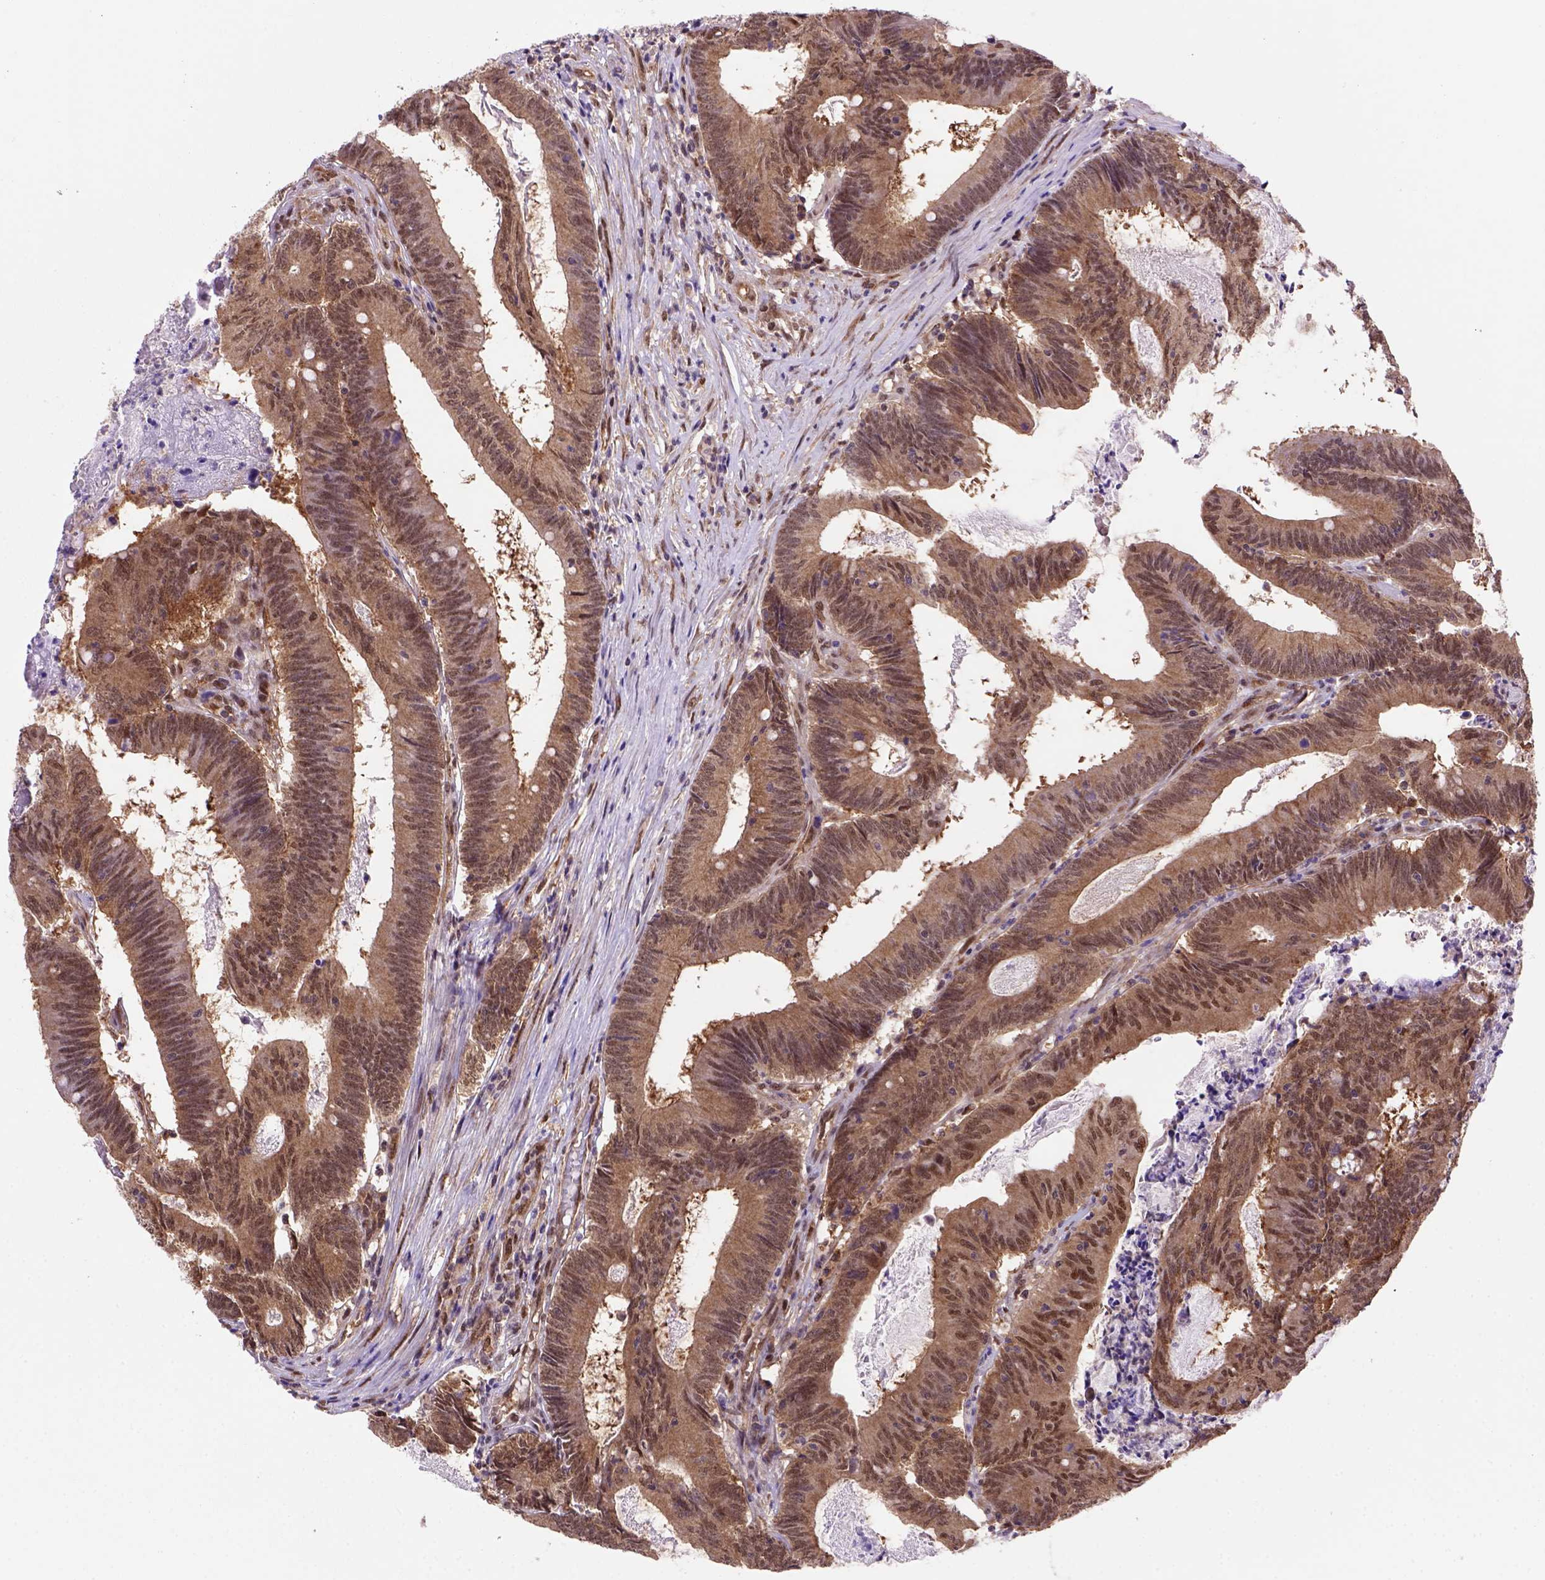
{"staining": {"intensity": "moderate", "quantity": ">75%", "location": "cytoplasmic/membranous,nuclear"}, "tissue": "colorectal cancer", "cell_type": "Tumor cells", "image_type": "cancer", "snomed": [{"axis": "morphology", "description": "Adenocarcinoma, NOS"}, {"axis": "topography", "description": "Colon"}], "caption": "Tumor cells display medium levels of moderate cytoplasmic/membranous and nuclear staining in about >75% of cells in human colorectal adenocarcinoma. Immunohistochemistry (ihc) stains the protein of interest in brown and the nuclei are stained blue.", "gene": "PSMC2", "patient": {"sex": "female", "age": 70}}